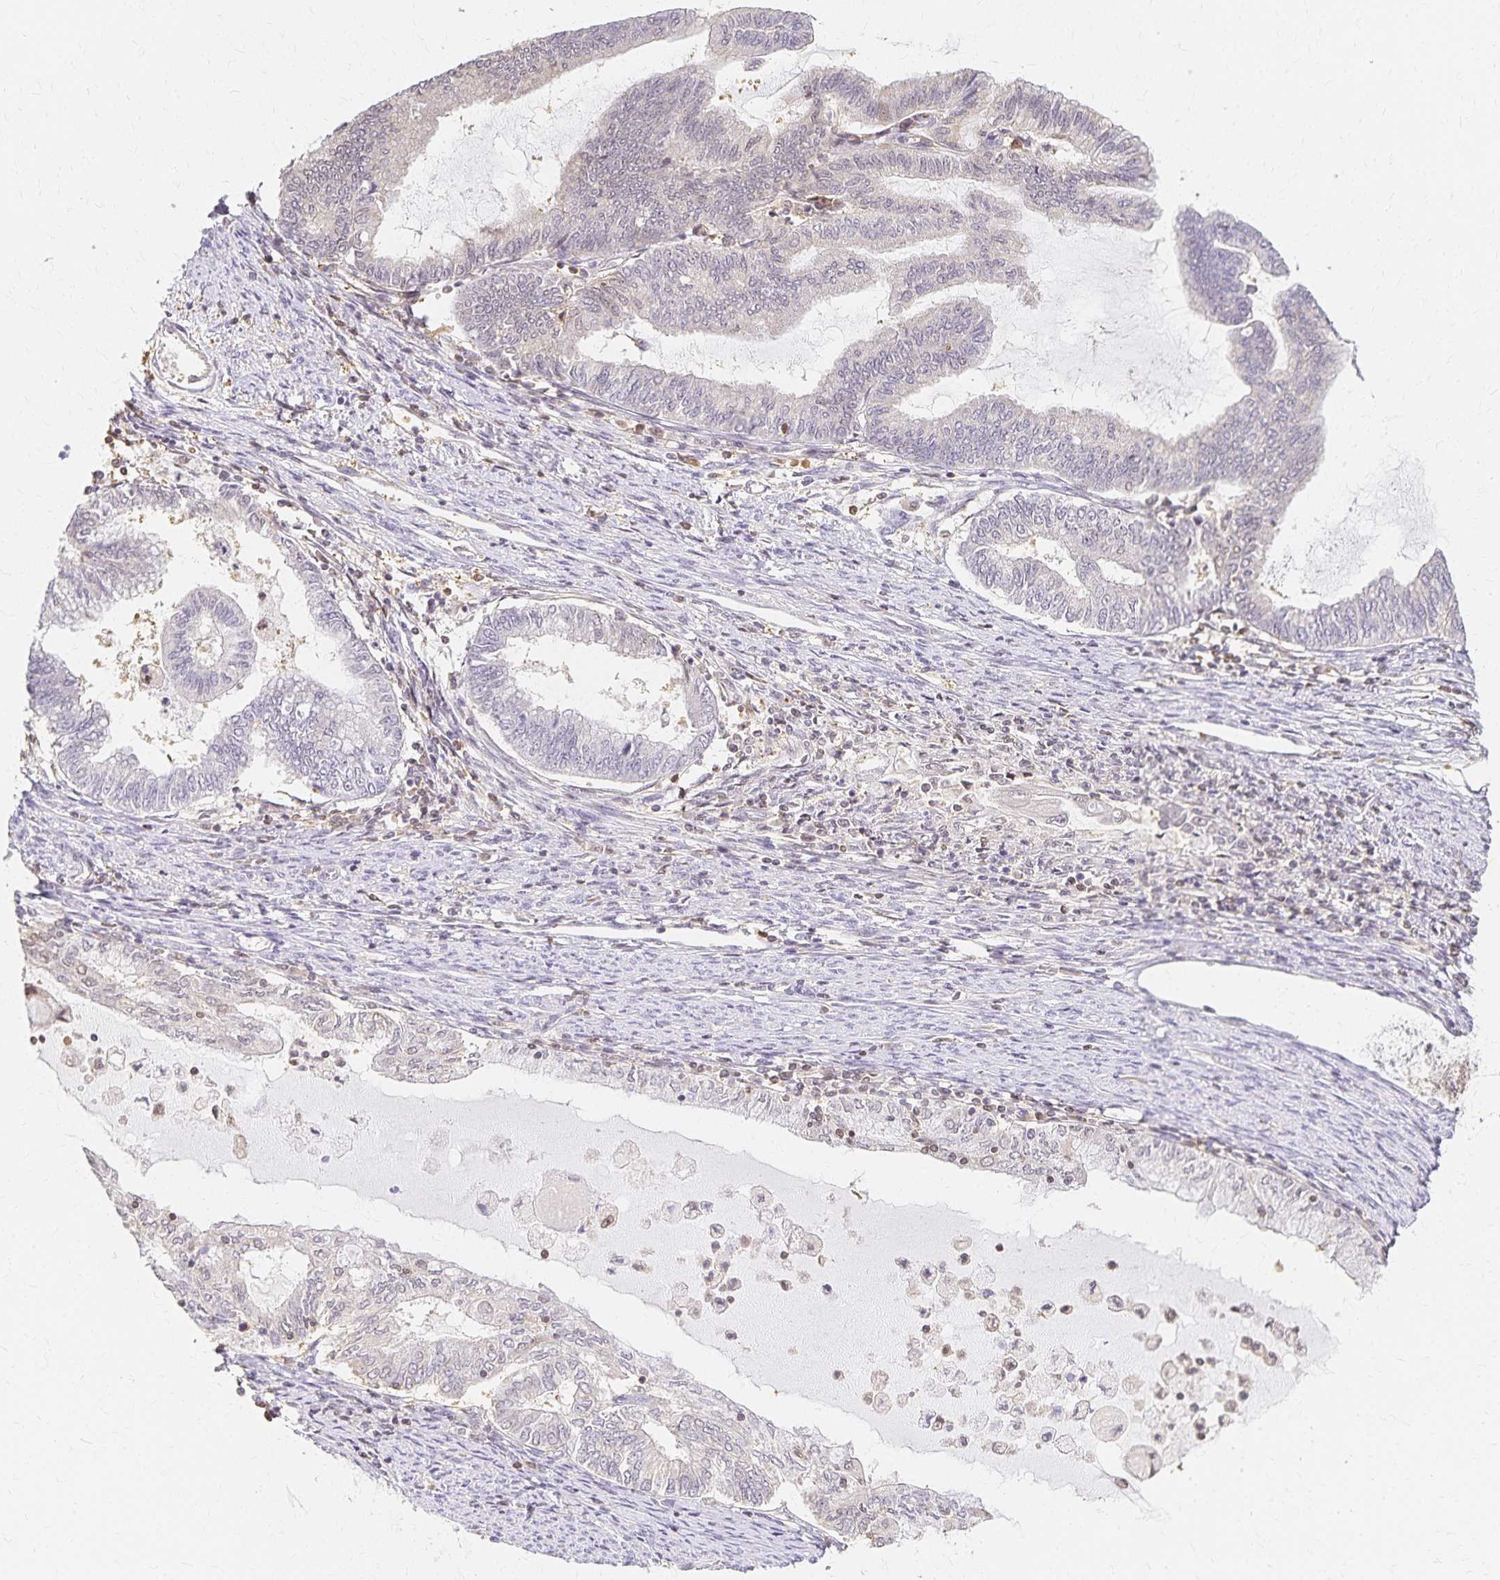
{"staining": {"intensity": "negative", "quantity": "none", "location": "none"}, "tissue": "endometrial cancer", "cell_type": "Tumor cells", "image_type": "cancer", "snomed": [{"axis": "morphology", "description": "Adenocarcinoma, NOS"}, {"axis": "topography", "description": "Endometrium"}], "caption": "Immunohistochemical staining of endometrial adenocarcinoma reveals no significant expression in tumor cells. Nuclei are stained in blue.", "gene": "AZGP1", "patient": {"sex": "female", "age": 79}}